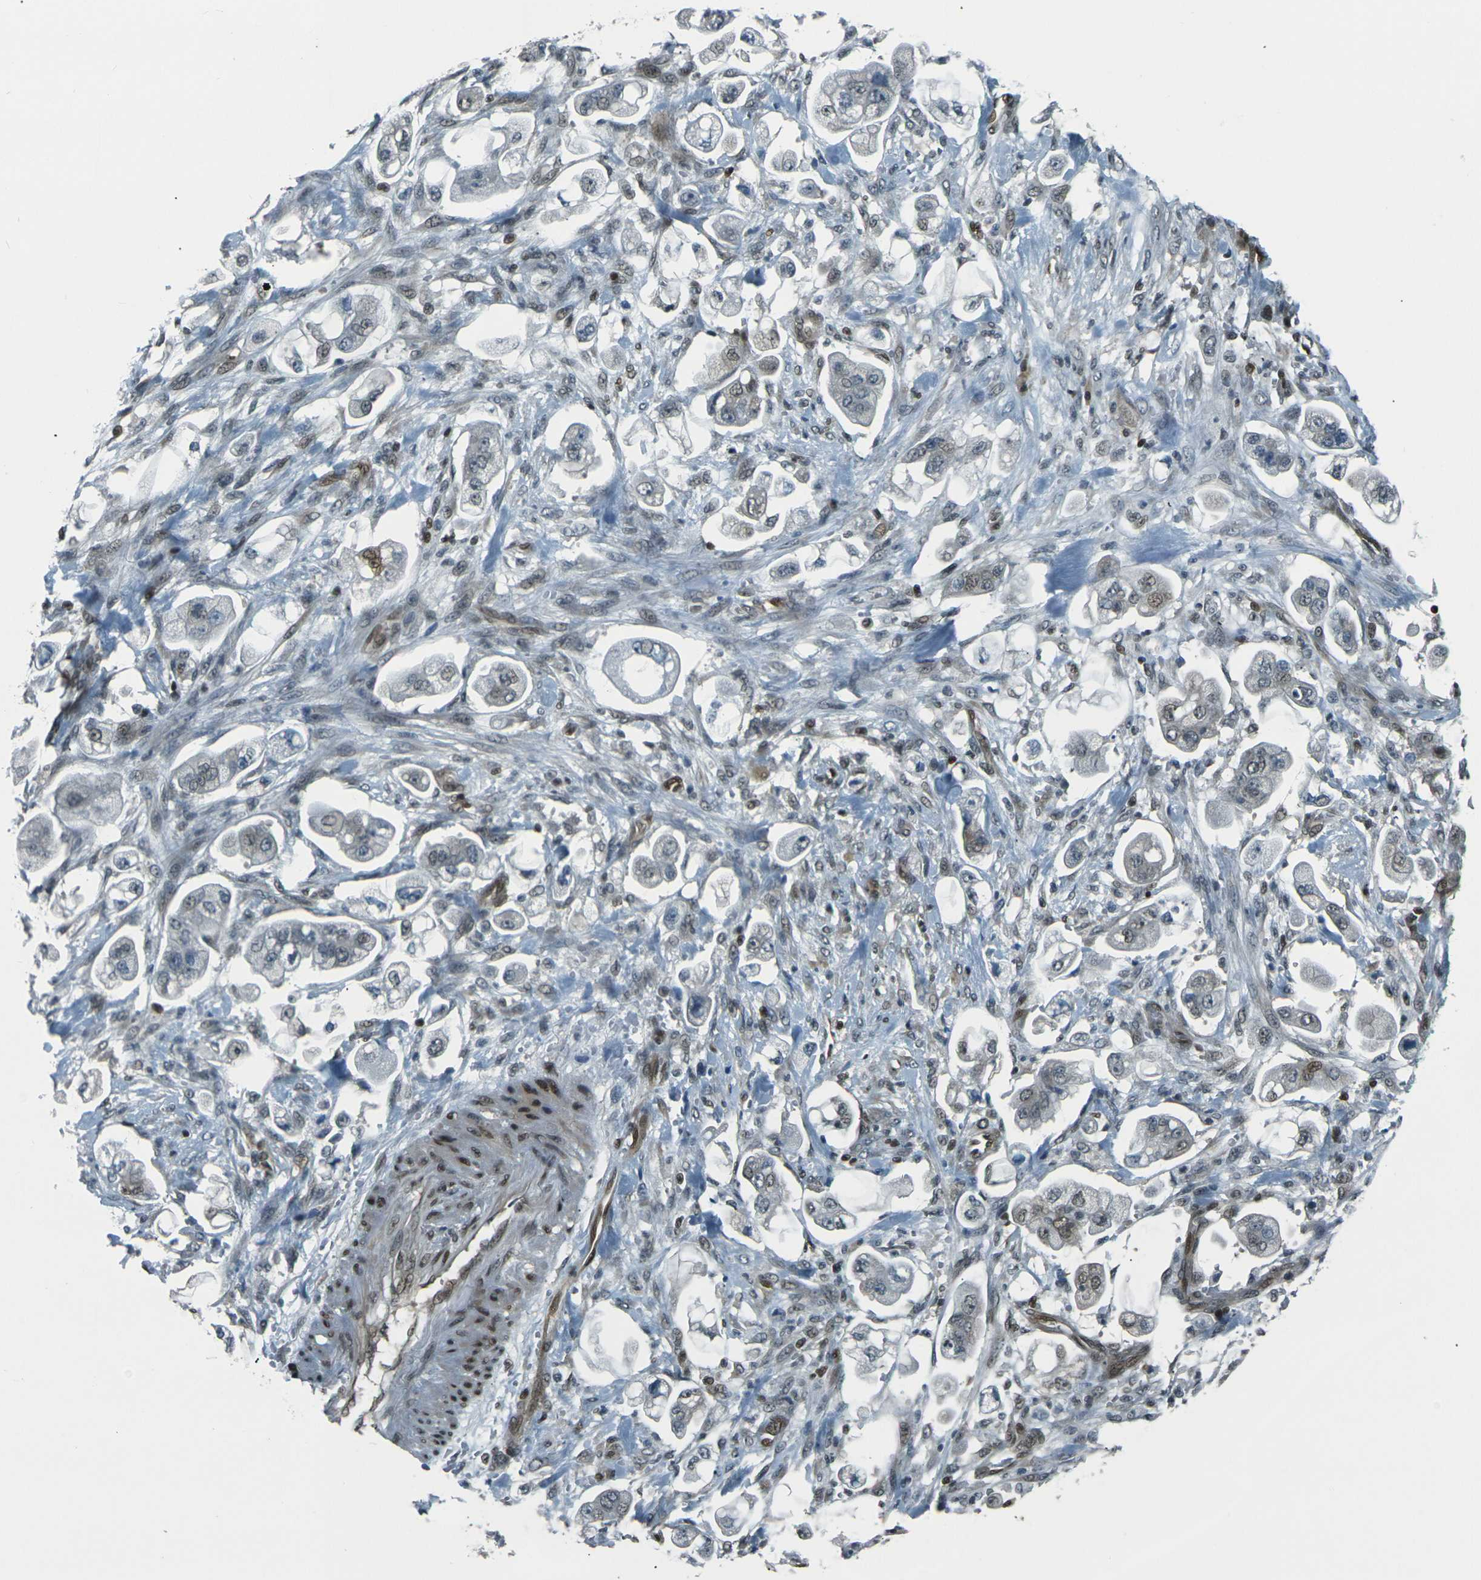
{"staining": {"intensity": "weak", "quantity": "25%-75%", "location": "nuclear"}, "tissue": "stomach cancer", "cell_type": "Tumor cells", "image_type": "cancer", "snomed": [{"axis": "morphology", "description": "Adenocarcinoma, NOS"}, {"axis": "topography", "description": "Stomach"}], "caption": "Adenocarcinoma (stomach) stained with DAB (3,3'-diaminobenzidine) immunohistochemistry (IHC) reveals low levels of weak nuclear positivity in approximately 25%-75% of tumor cells. (IHC, brightfield microscopy, high magnification).", "gene": "NHEJ1", "patient": {"sex": "male", "age": 62}}